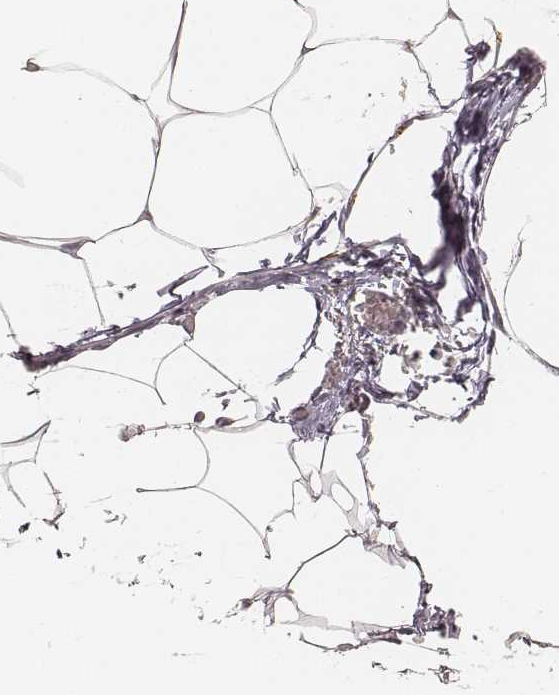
{"staining": {"intensity": "weak", "quantity": "<25%", "location": "cytoplasmic/membranous"}, "tissue": "adipose tissue", "cell_type": "Adipocytes", "image_type": "normal", "snomed": [{"axis": "morphology", "description": "Normal tissue, NOS"}, {"axis": "topography", "description": "Adipose tissue"}], "caption": "Immunohistochemical staining of benign human adipose tissue reveals no significant positivity in adipocytes. (DAB (3,3'-diaminobenzidine) IHC with hematoxylin counter stain).", "gene": "GORASP2", "patient": {"sex": "male", "age": 57}}